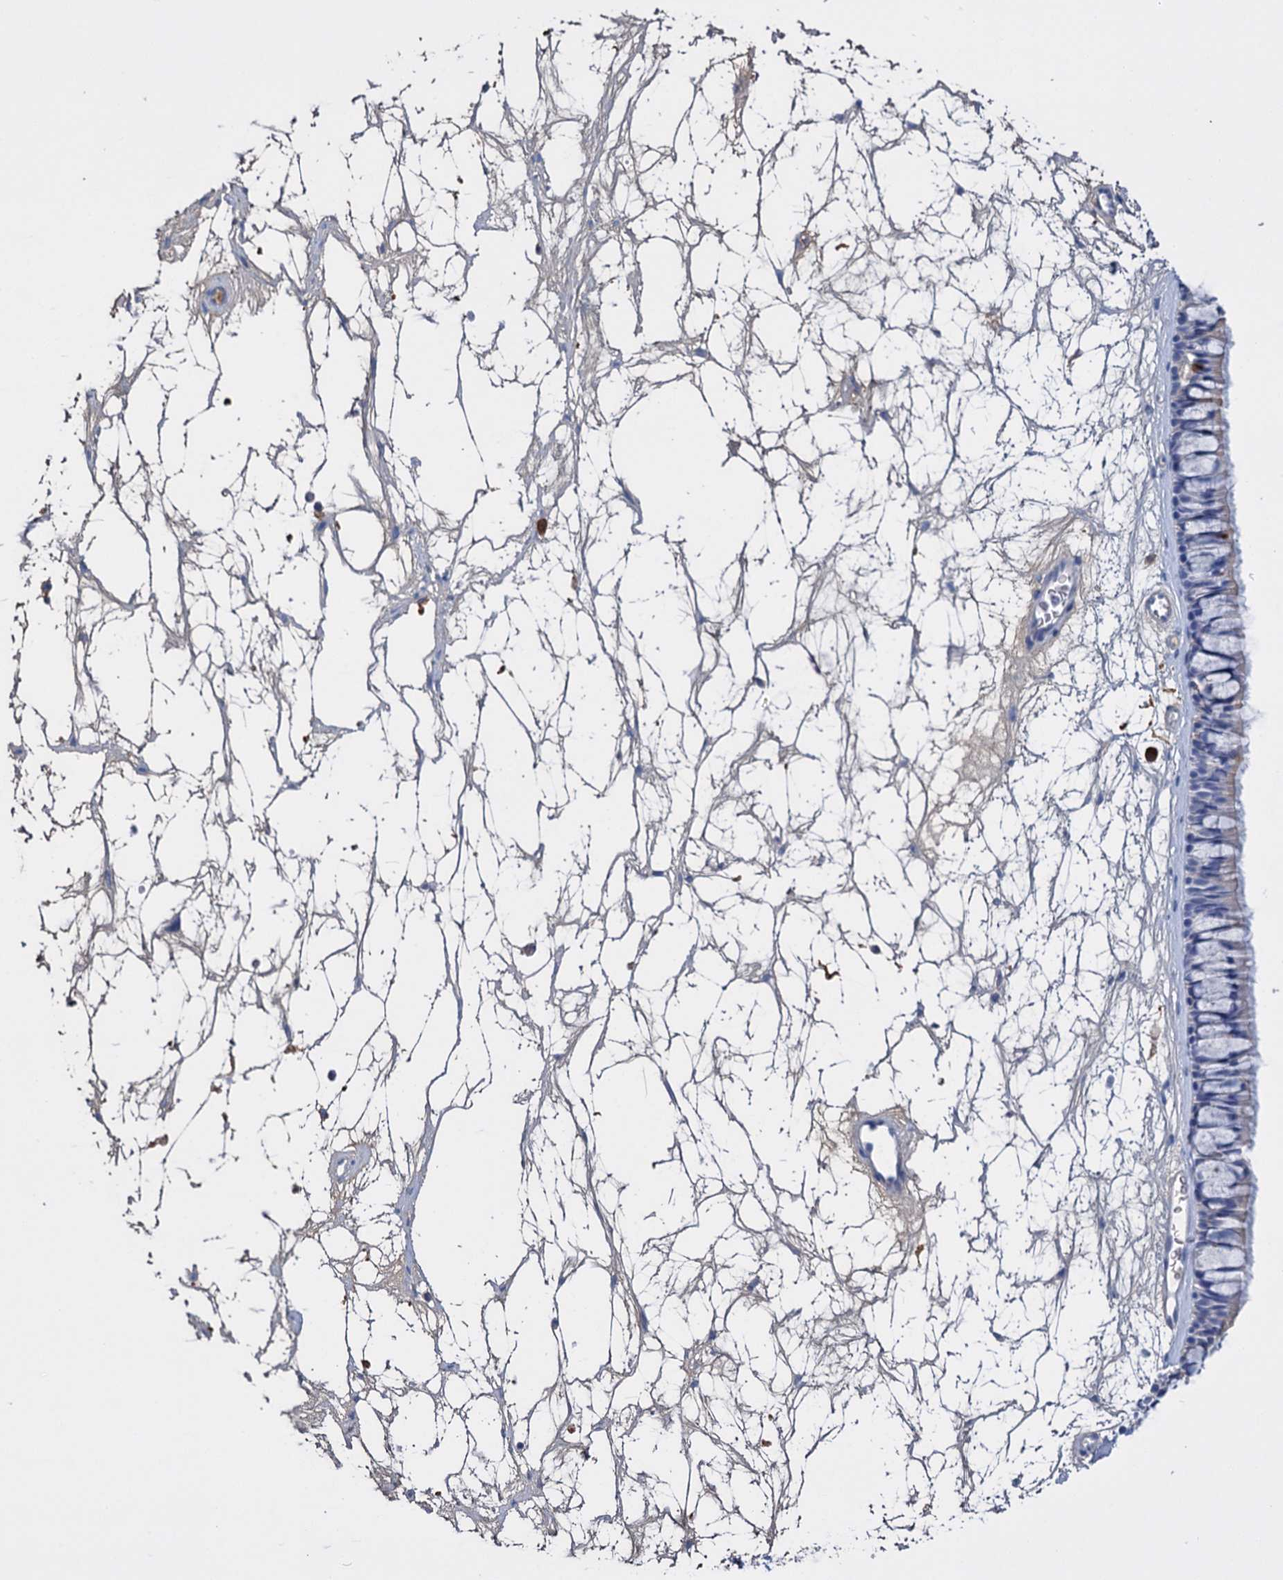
{"staining": {"intensity": "negative", "quantity": "none", "location": "none"}, "tissue": "nasopharynx", "cell_type": "Respiratory epithelial cells", "image_type": "normal", "snomed": [{"axis": "morphology", "description": "Normal tissue, NOS"}, {"axis": "topography", "description": "Nasopharynx"}], "caption": "This is a histopathology image of immunohistochemistry staining of normal nasopharynx, which shows no expression in respiratory epithelial cells. Nuclei are stained in blue.", "gene": "FBXW12", "patient": {"sex": "male", "age": 64}}